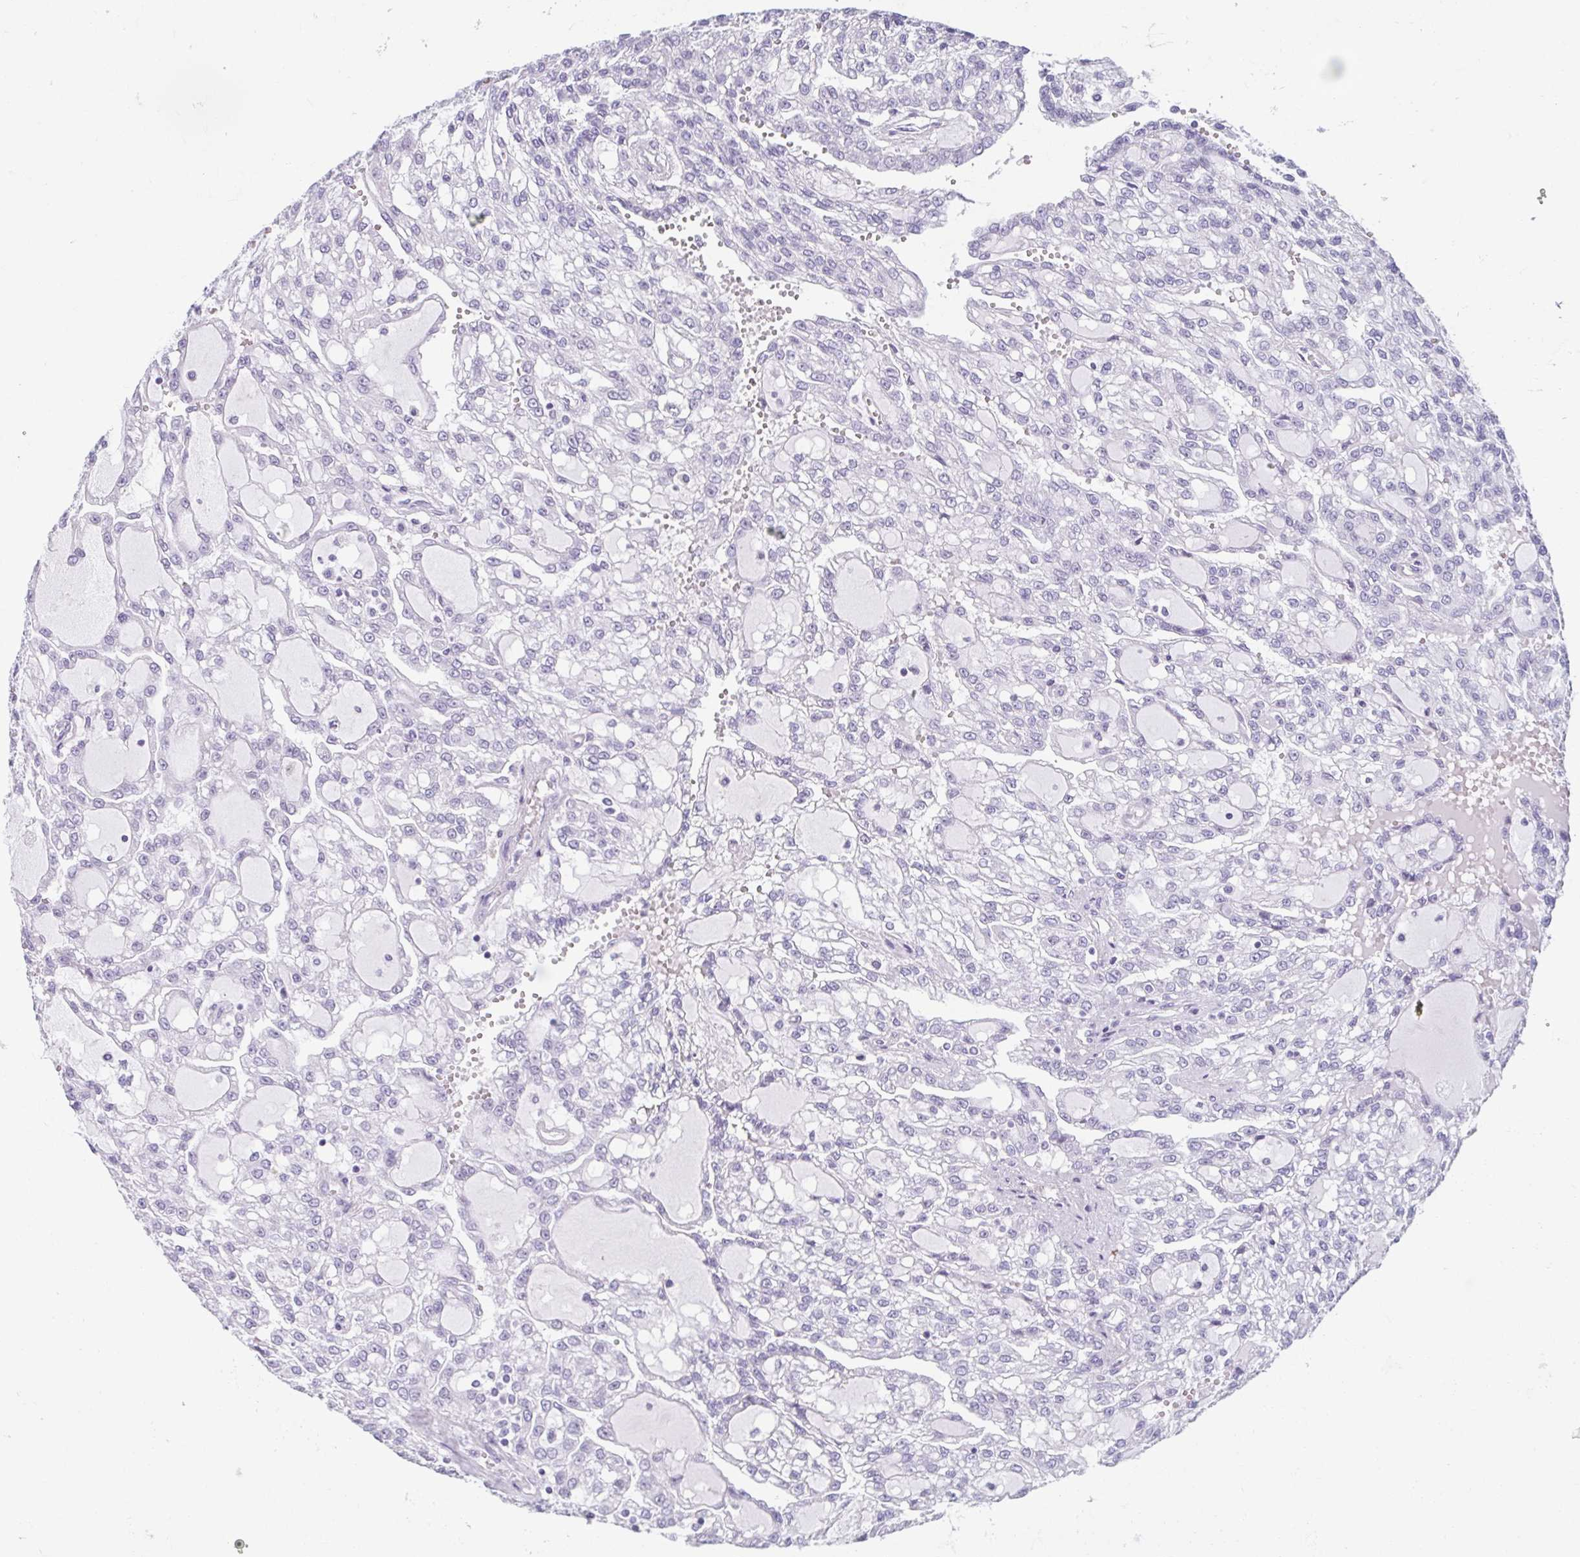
{"staining": {"intensity": "negative", "quantity": "none", "location": "none"}, "tissue": "renal cancer", "cell_type": "Tumor cells", "image_type": "cancer", "snomed": [{"axis": "morphology", "description": "Adenocarcinoma, NOS"}, {"axis": "topography", "description": "Kidney"}], "caption": "The photomicrograph exhibits no significant positivity in tumor cells of renal cancer (adenocarcinoma).", "gene": "MOBP", "patient": {"sex": "male", "age": 63}}